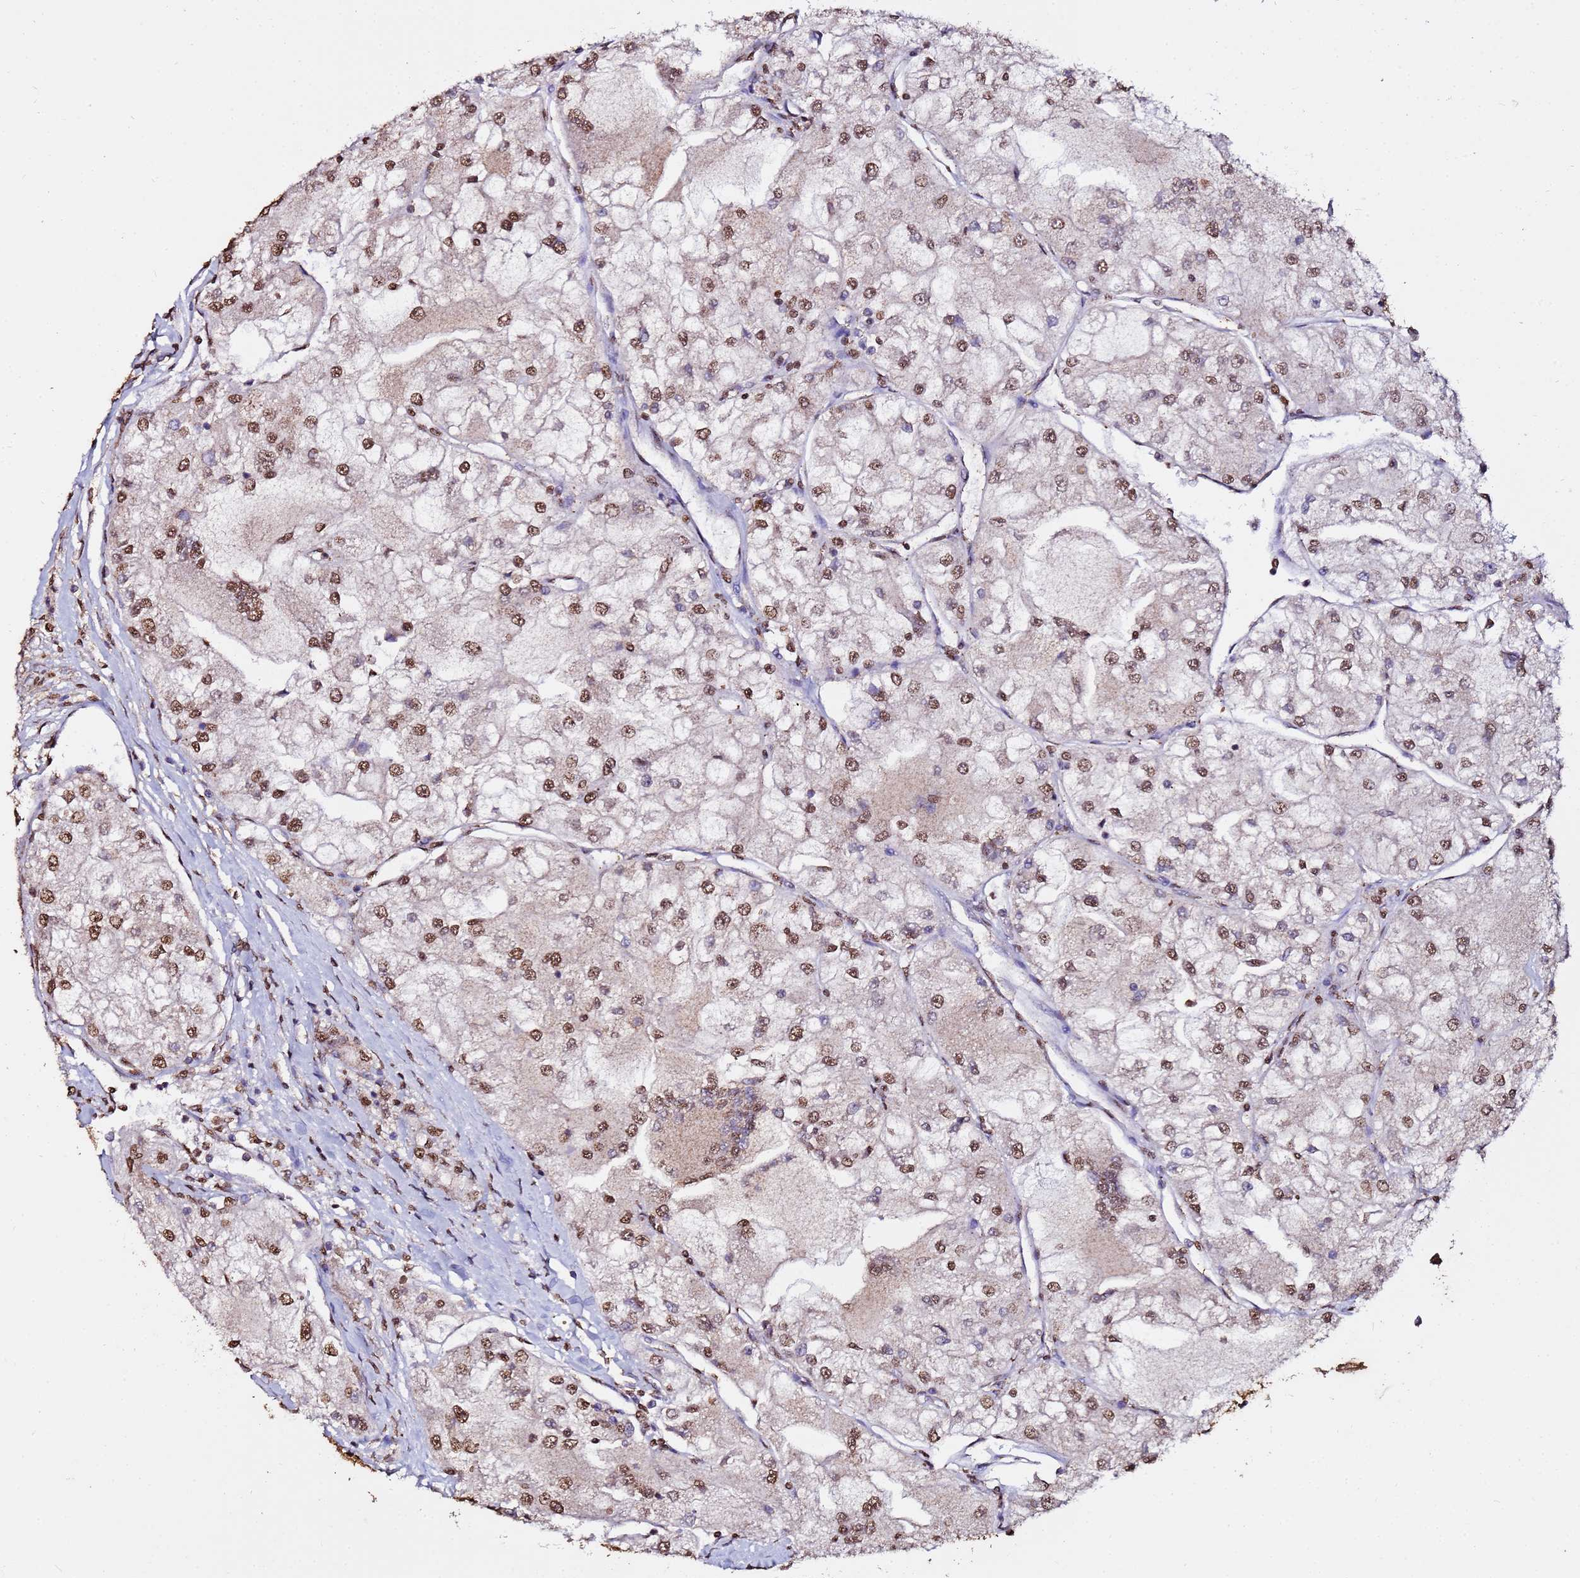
{"staining": {"intensity": "moderate", "quantity": ">75%", "location": "nuclear"}, "tissue": "renal cancer", "cell_type": "Tumor cells", "image_type": "cancer", "snomed": [{"axis": "morphology", "description": "Adenocarcinoma, NOS"}, {"axis": "topography", "description": "Kidney"}], "caption": "About >75% of tumor cells in human renal cancer reveal moderate nuclear protein positivity as visualized by brown immunohistochemical staining.", "gene": "TRIP6", "patient": {"sex": "female", "age": 72}}